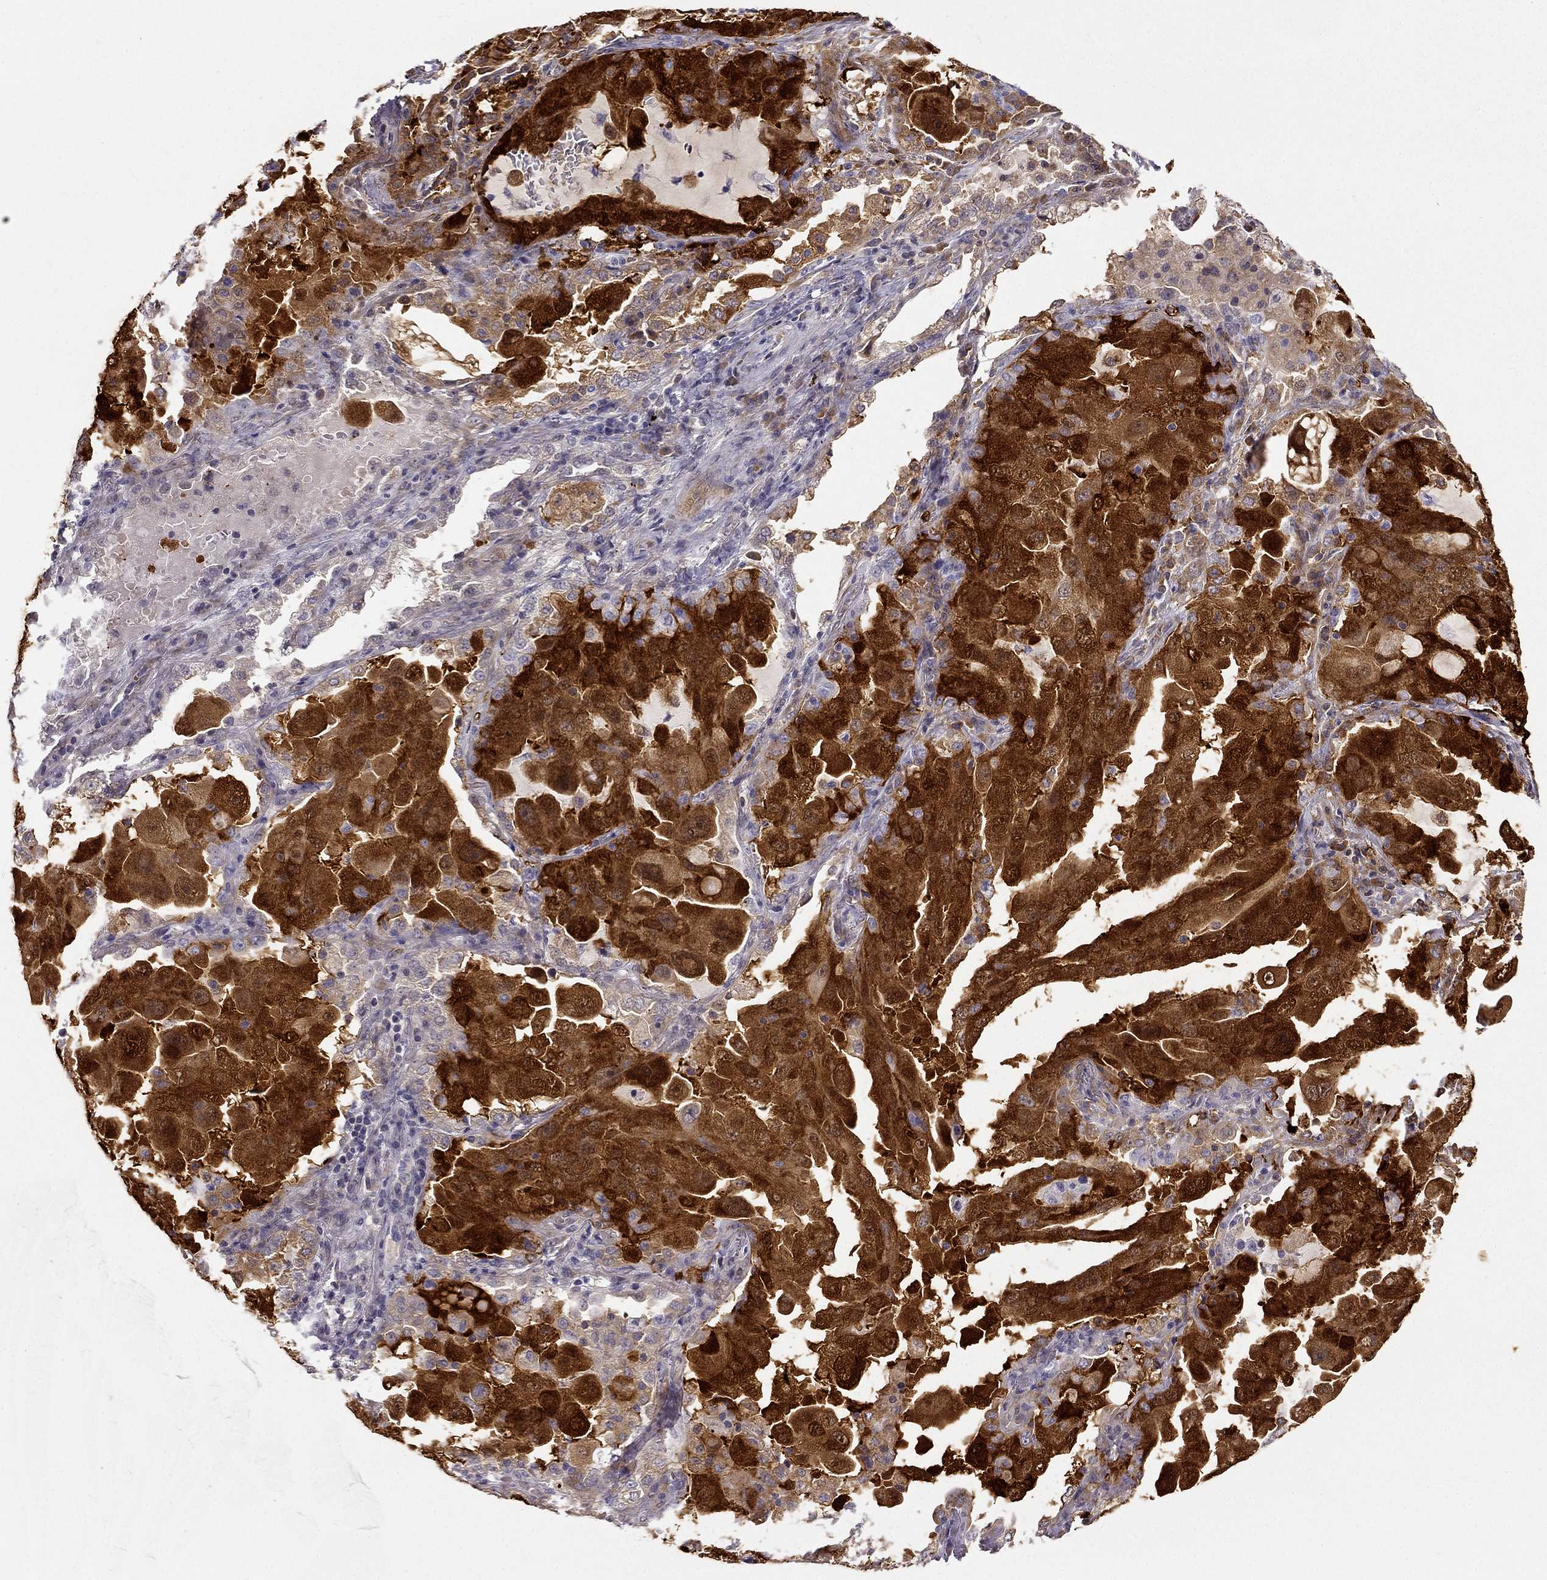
{"staining": {"intensity": "strong", "quantity": ">75%", "location": "cytoplasmic/membranous"}, "tissue": "lung cancer", "cell_type": "Tumor cells", "image_type": "cancer", "snomed": [{"axis": "morphology", "description": "Adenocarcinoma, NOS"}, {"axis": "topography", "description": "Lung"}], "caption": "Strong cytoplasmic/membranous positivity is identified in about >75% of tumor cells in adenocarcinoma (lung).", "gene": "NQO1", "patient": {"sex": "female", "age": 61}}